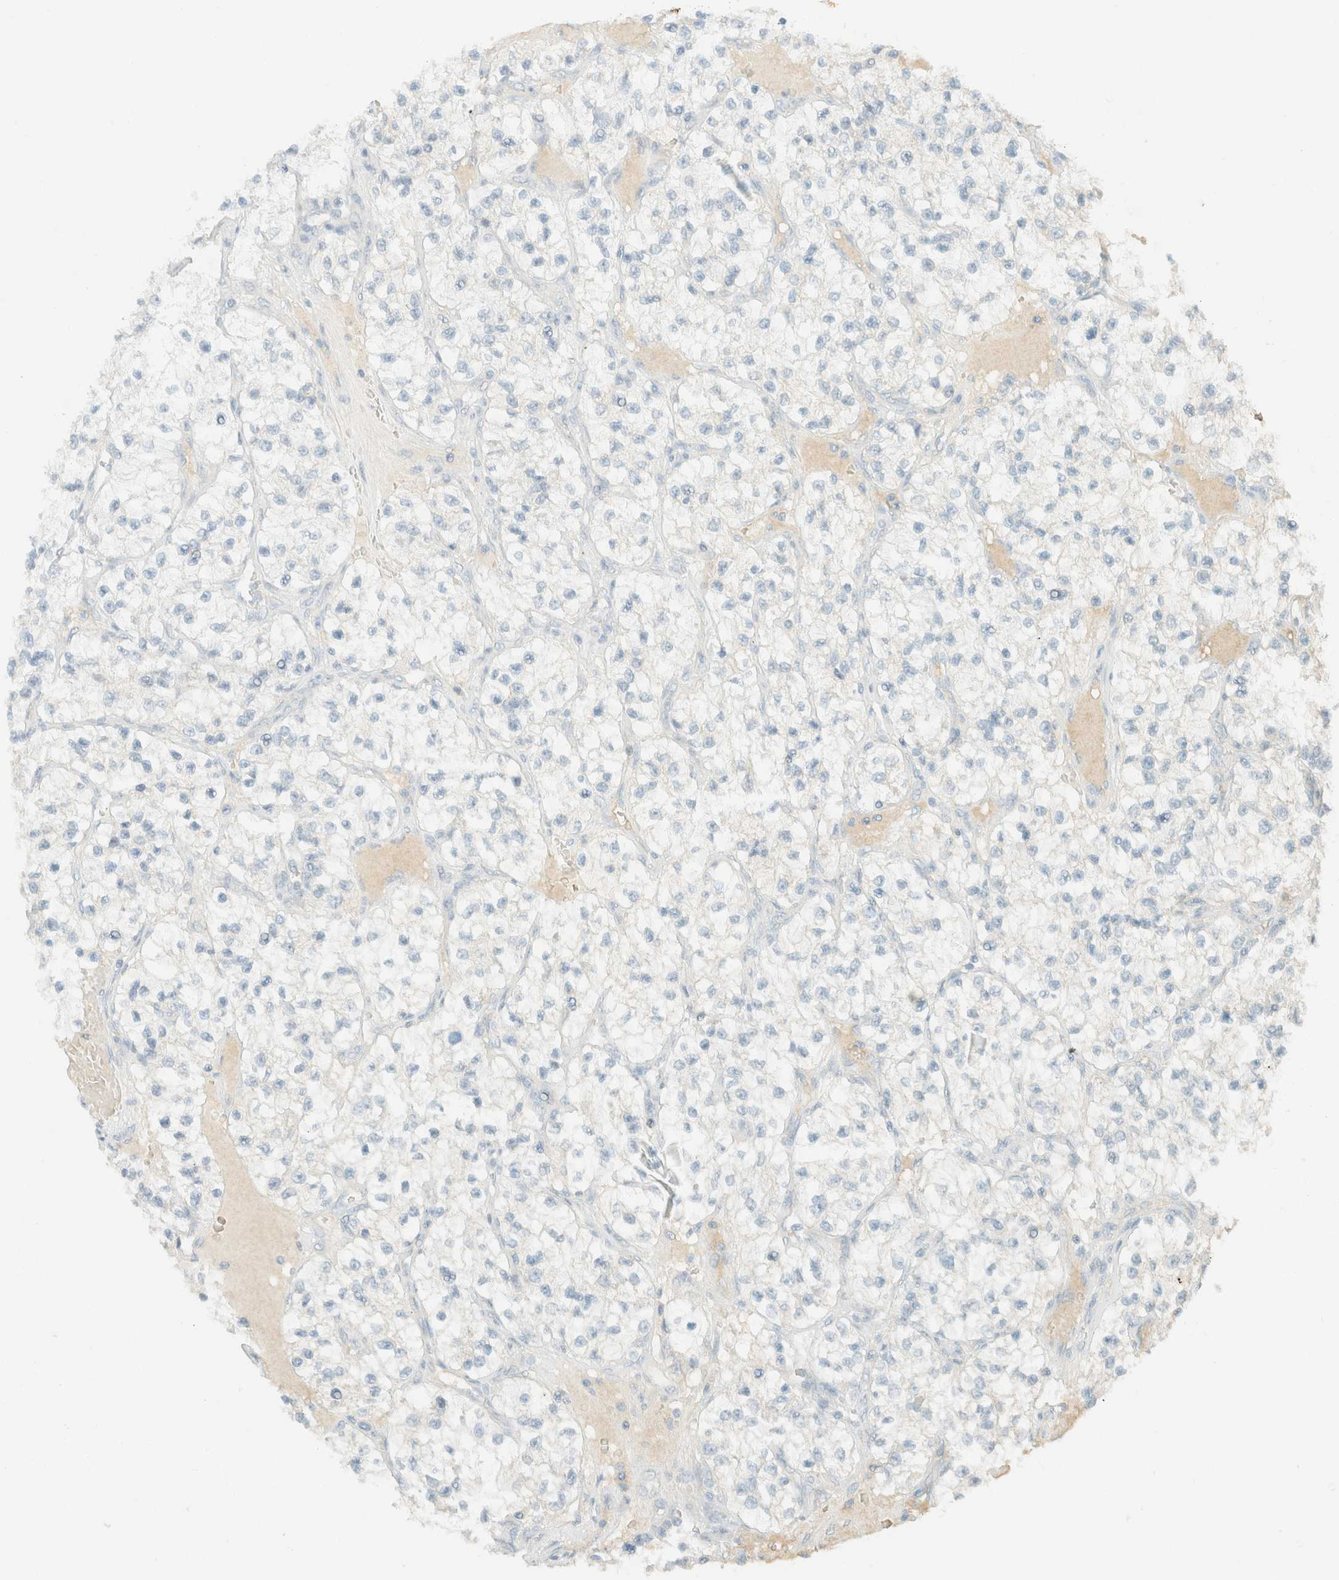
{"staining": {"intensity": "negative", "quantity": "none", "location": "none"}, "tissue": "renal cancer", "cell_type": "Tumor cells", "image_type": "cancer", "snomed": [{"axis": "morphology", "description": "Adenocarcinoma, NOS"}, {"axis": "topography", "description": "Kidney"}], "caption": "Tumor cells are negative for brown protein staining in adenocarcinoma (renal). (DAB immunohistochemistry (IHC) visualized using brightfield microscopy, high magnification).", "gene": "GPA33", "patient": {"sex": "female", "age": 57}}